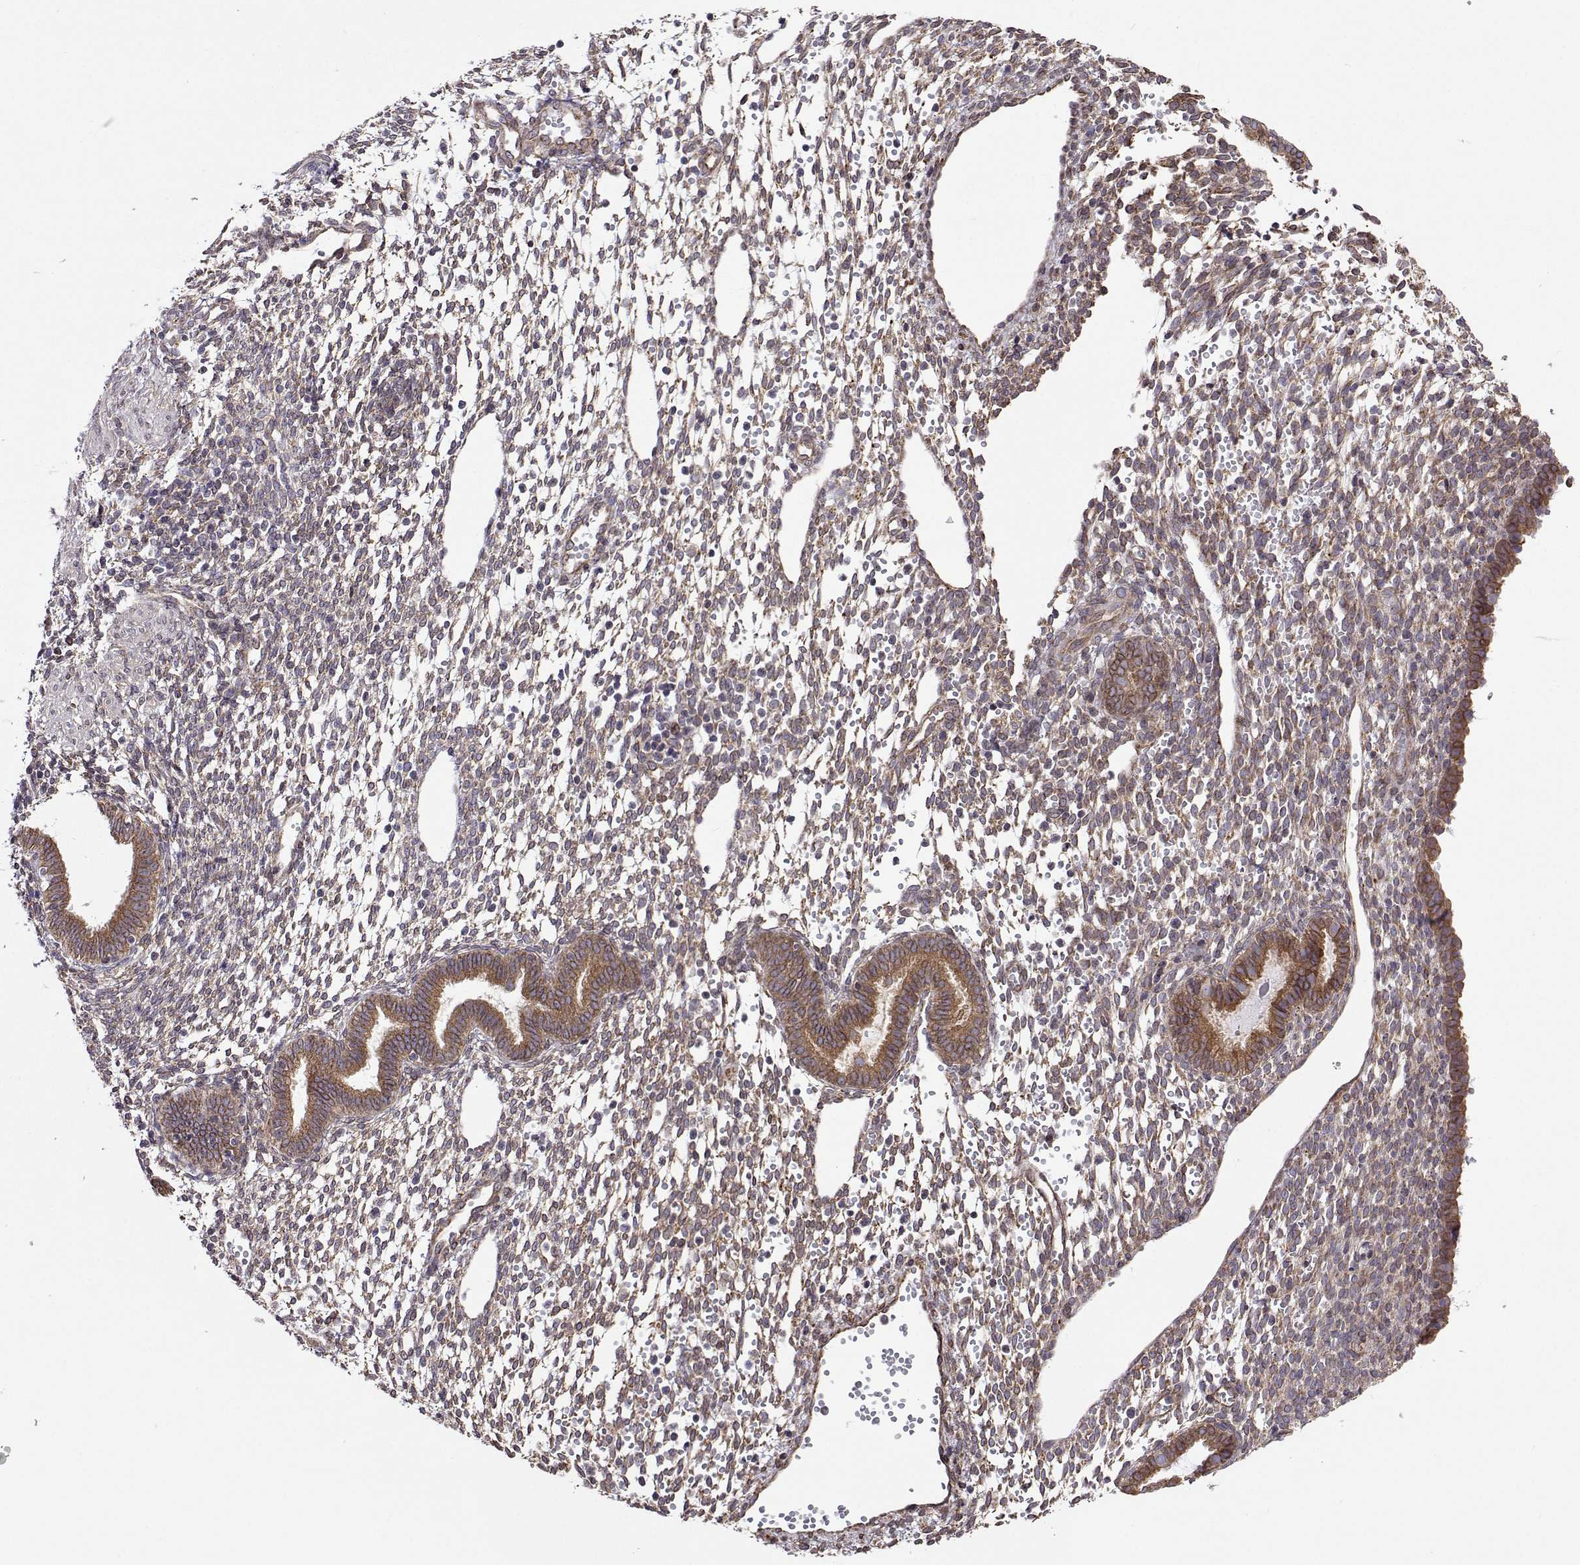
{"staining": {"intensity": "weak", "quantity": "<25%", "location": "cytoplasmic/membranous"}, "tissue": "endometrium", "cell_type": "Cells in endometrial stroma", "image_type": "normal", "snomed": [{"axis": "morphology", "description": "Normal tissue, NOS"}, {"axis": "topography", "description": "Endometrium"}], "caption": "IHC of normal endometrium demonstrates no positivity in cells in endometrial stroma.", "gene": "PGRMC2", "patient": {"sex": "female", "age": 36}}